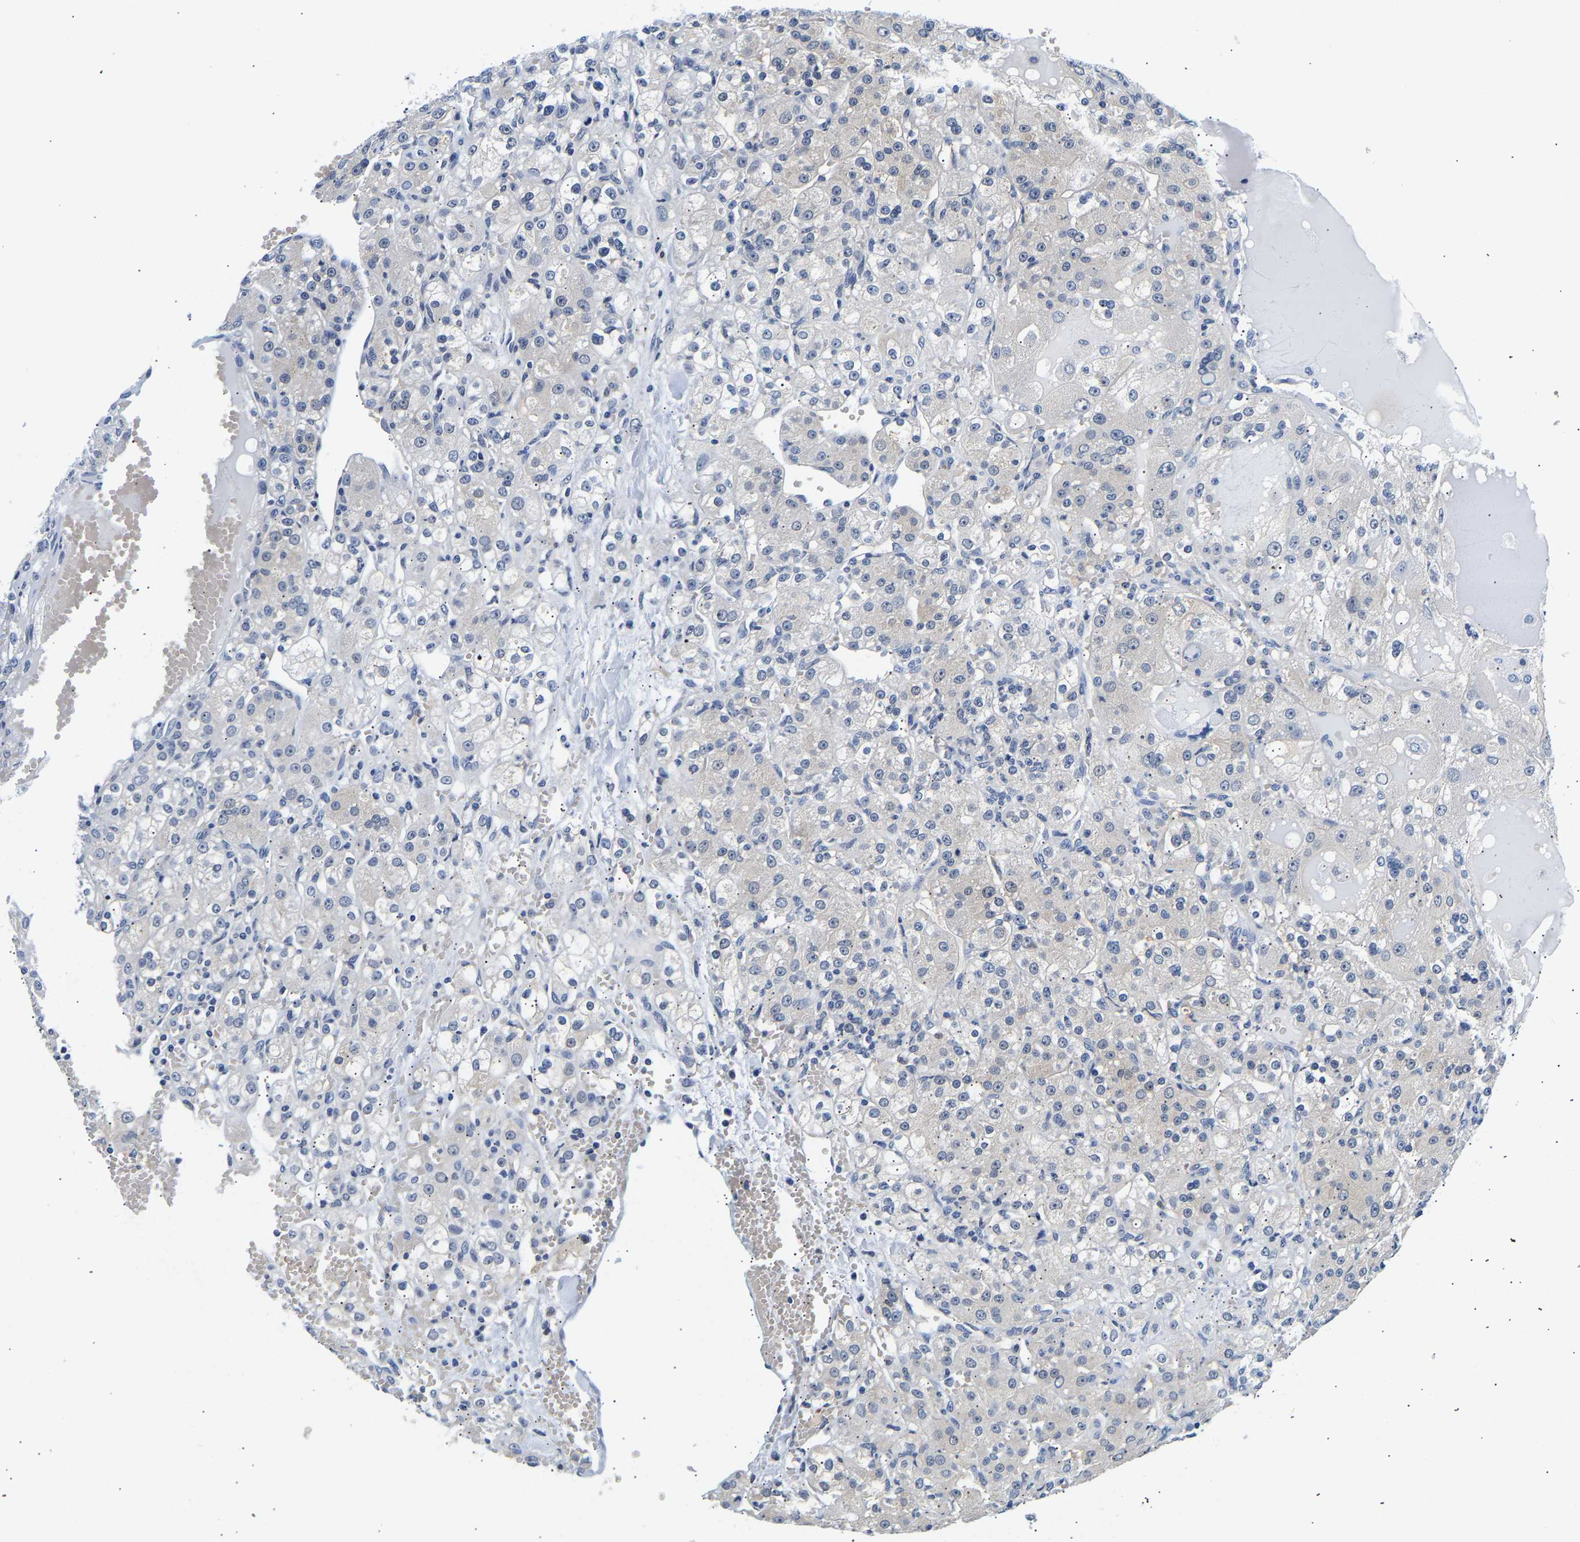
{"staining": {"intensity": "negative", "quantity": "none", "location": "none"}, "tissue": "renal cancer", "cell_type": "Tumor cells", "image_type": "cancer", "snomed": [{"axis": "morphology", "description": "Normal tissue, NOS"}, {"axis": "morphology", "description": "Adenocarcinoma, NOS"}, {"axis": "topography", "description": "Kidney"}], "caption": "The immunohistochemistry photomicrograph has no significant expression in tumor cells of renal cancer tissue. The staining is performed using DAB brown chromogen with nuclei counter-stained in using hematoxylin.", "gene": "UCHL3", "patient": {"sex": "male", "age": 61}}